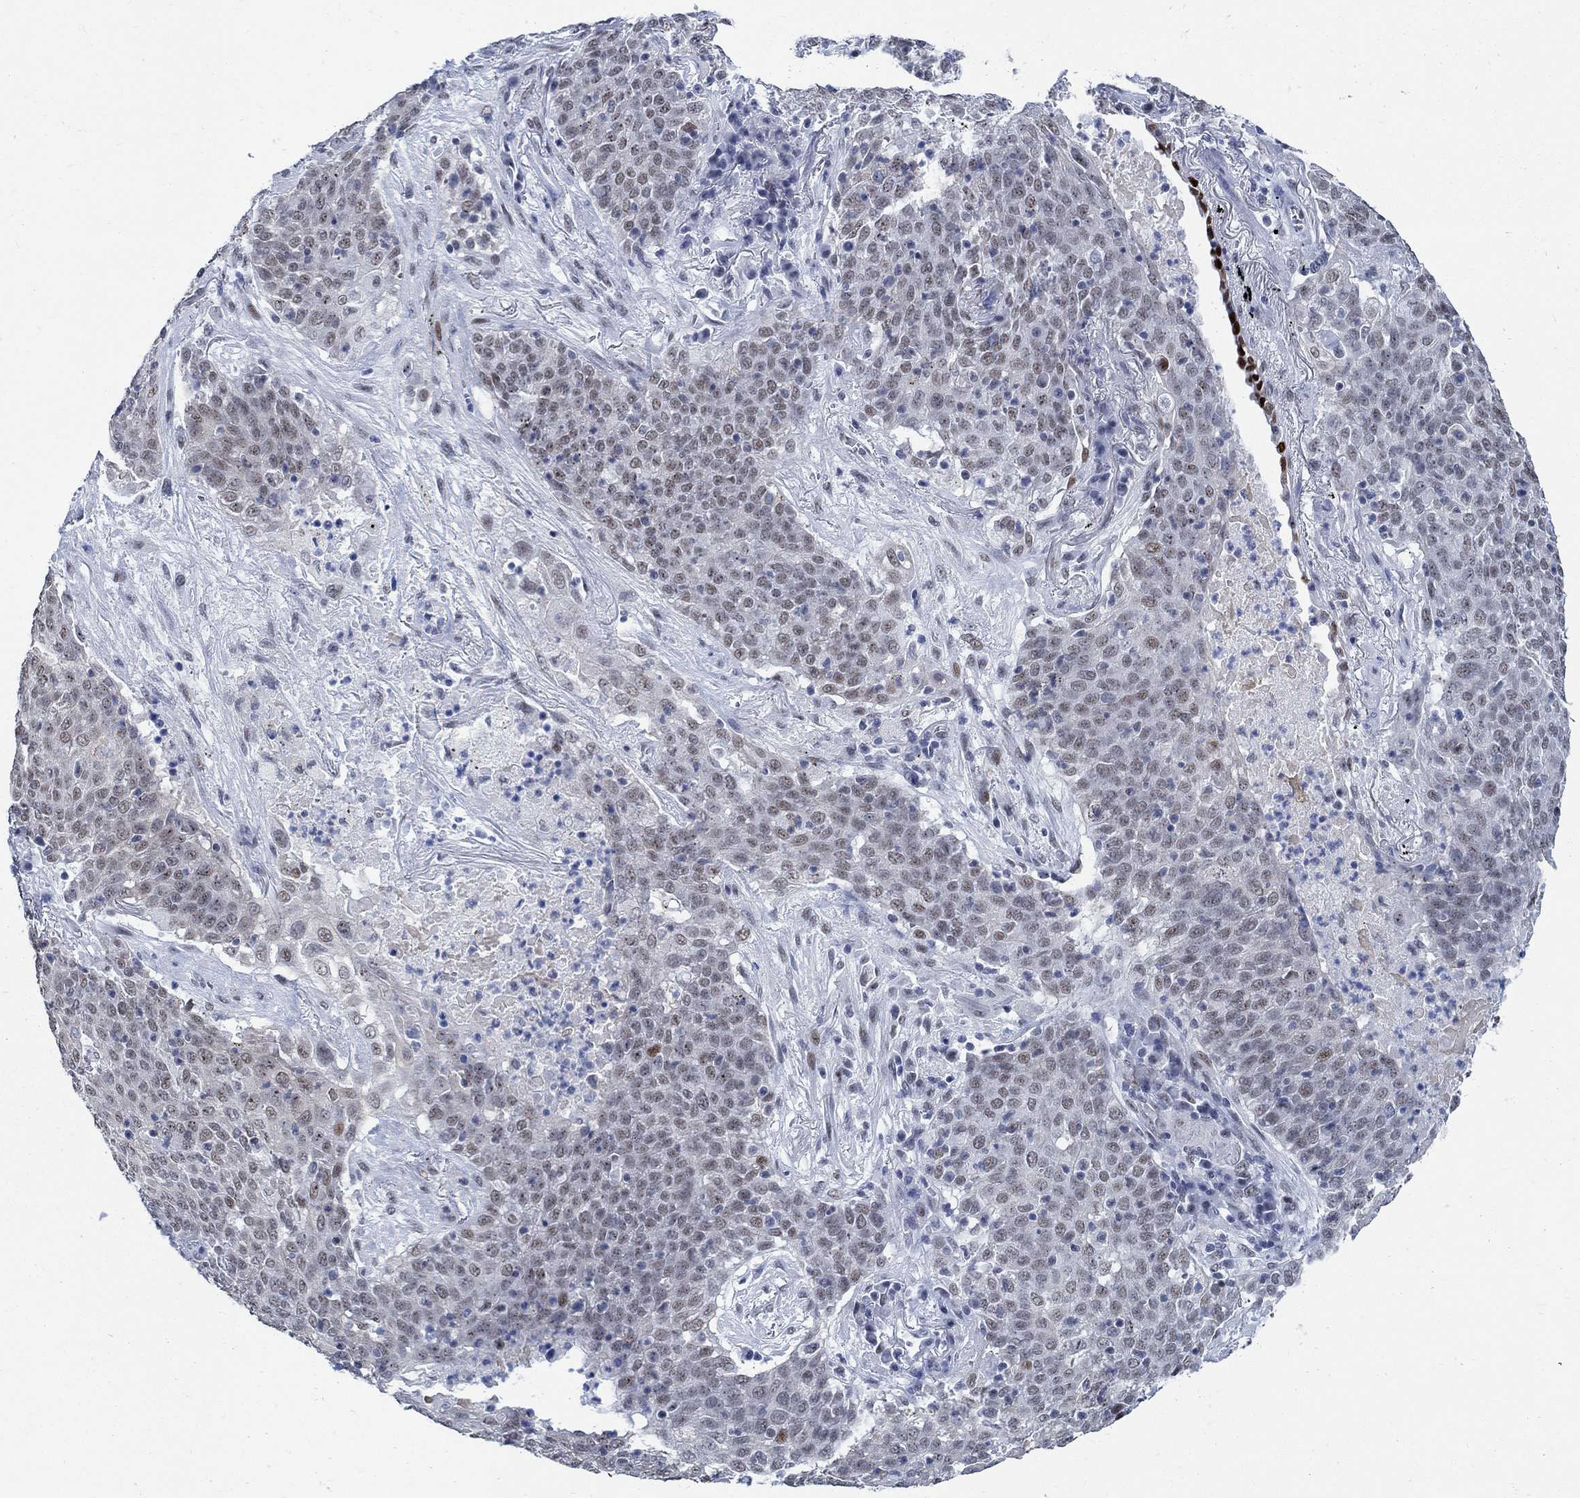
{"staining": {"intensity": "weak", "quantity": "25%-75%", "location": "cytoplasmic/membranous,nuclear"}, "tissue": "lung cancer", "cell_type": "Tumor cells", "image_type": "cancer", "snomed": [{"axis": "morphology", "description": "Squamous cell carcinoma, NOS"}, {"axis": "topography", "description": "Lung"}], "caption": "Lung cancer stained with a brown dye exhibits weak cytoplasmic/membranous and nuclear positive positivity in about 25%-75% of tumor cells.", "gene": "DLK1", "patient": {"sex": "male", "age": 82}}